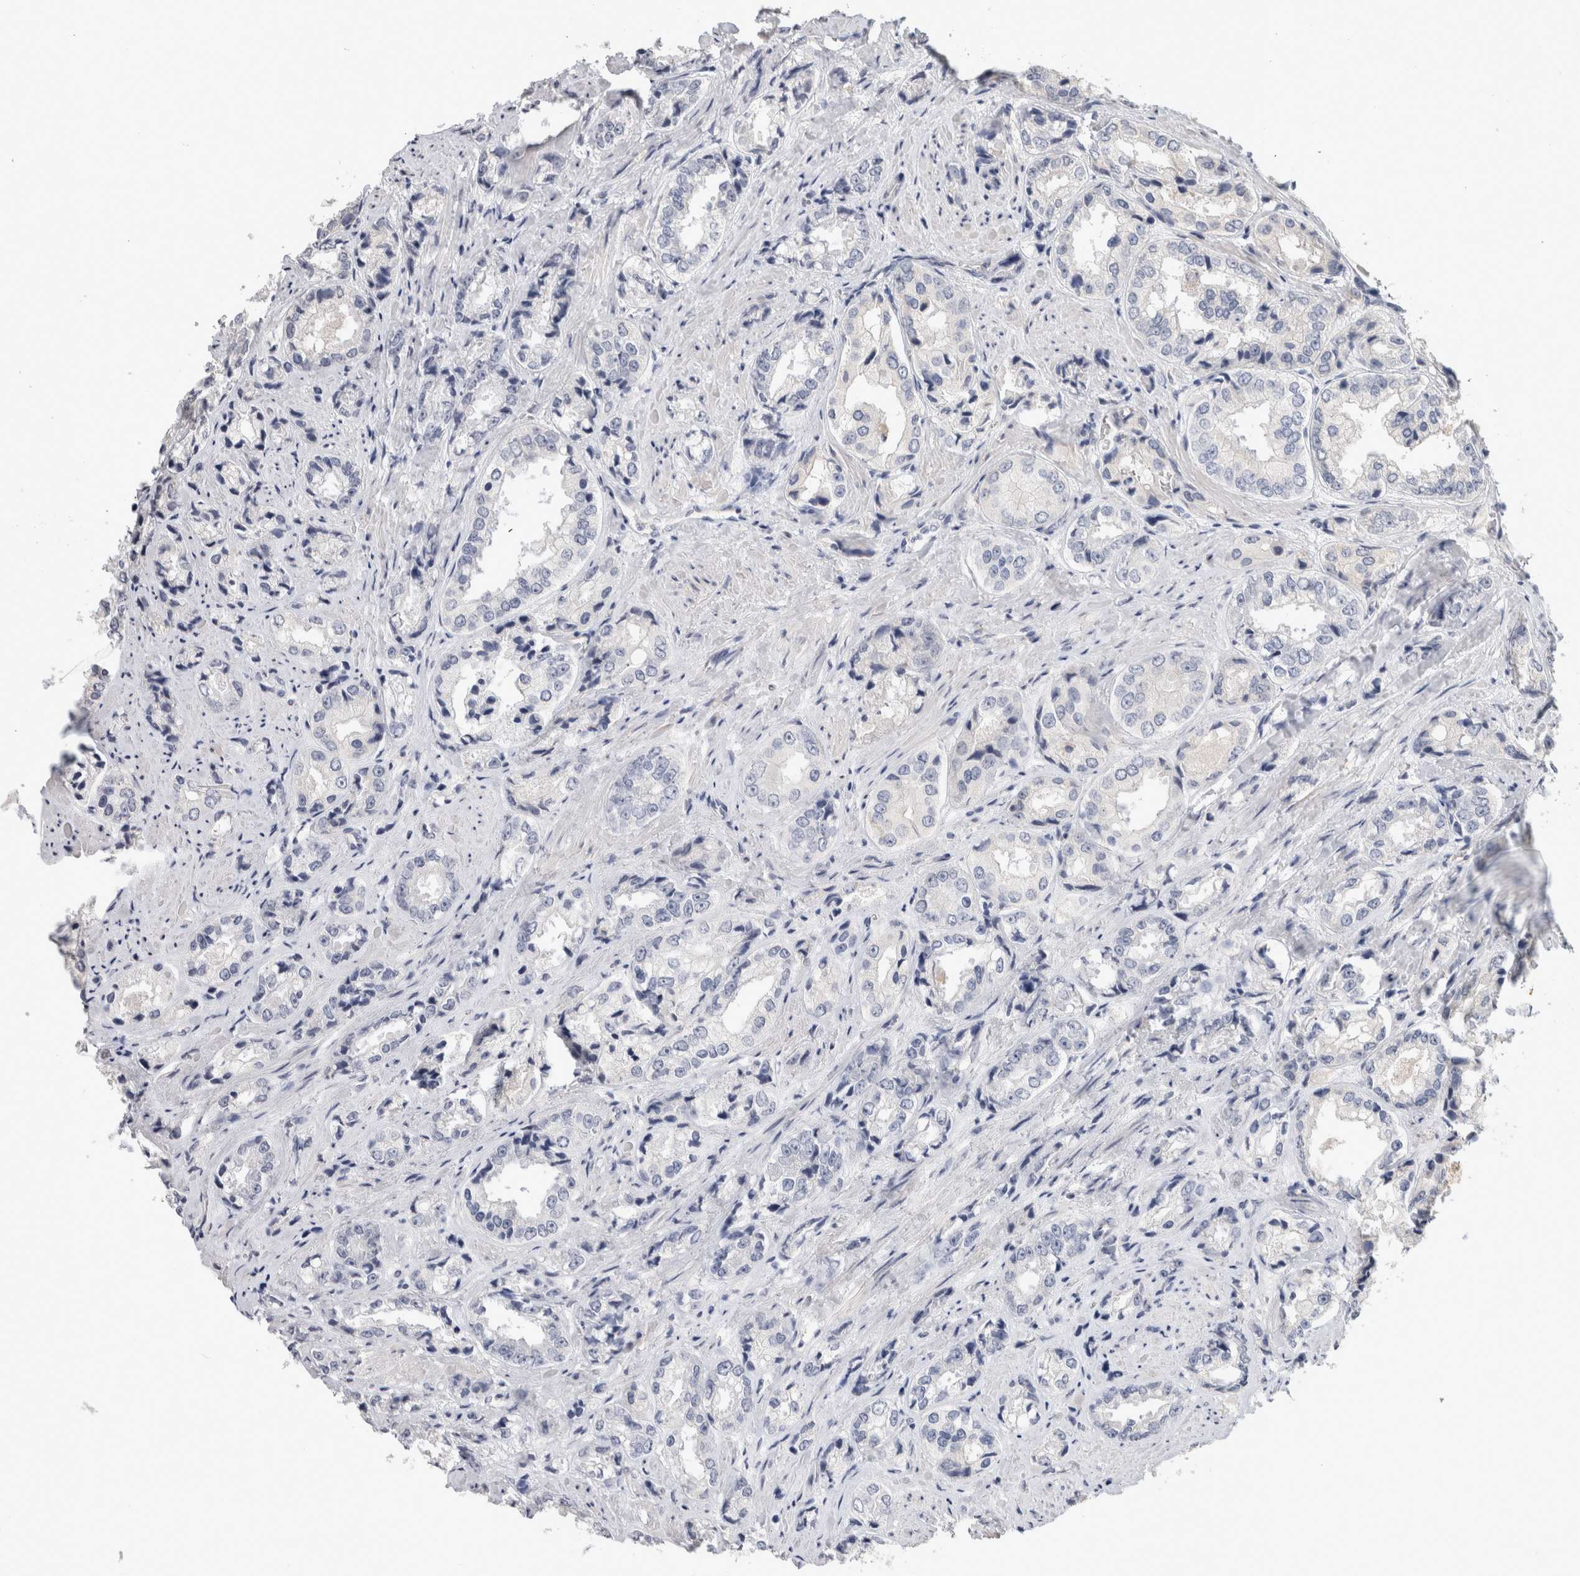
{"staining": {"intensity": "negative", "quantity": "none", "location": "none"}, "tissue": "prostate cancer", "cell_type": "Tumor cells", "image_type": "cancer", "snomed": [{"axis": "morphology", "description": "Adenocarcinoma, High grade"}, {"axis": "topography", "description": "Prostate"}], "caption": "An immunohistochemistry histopathology image of prostate cancer (adenocarcinoma (high-grade)) is shown. There is no staining in tumor cells of prostate cancer (adenocarcinoma (high-grade)). Nuclei are stained in blue.", "gene": "AFP", "patient": {"sex": "male", "age": 61}}